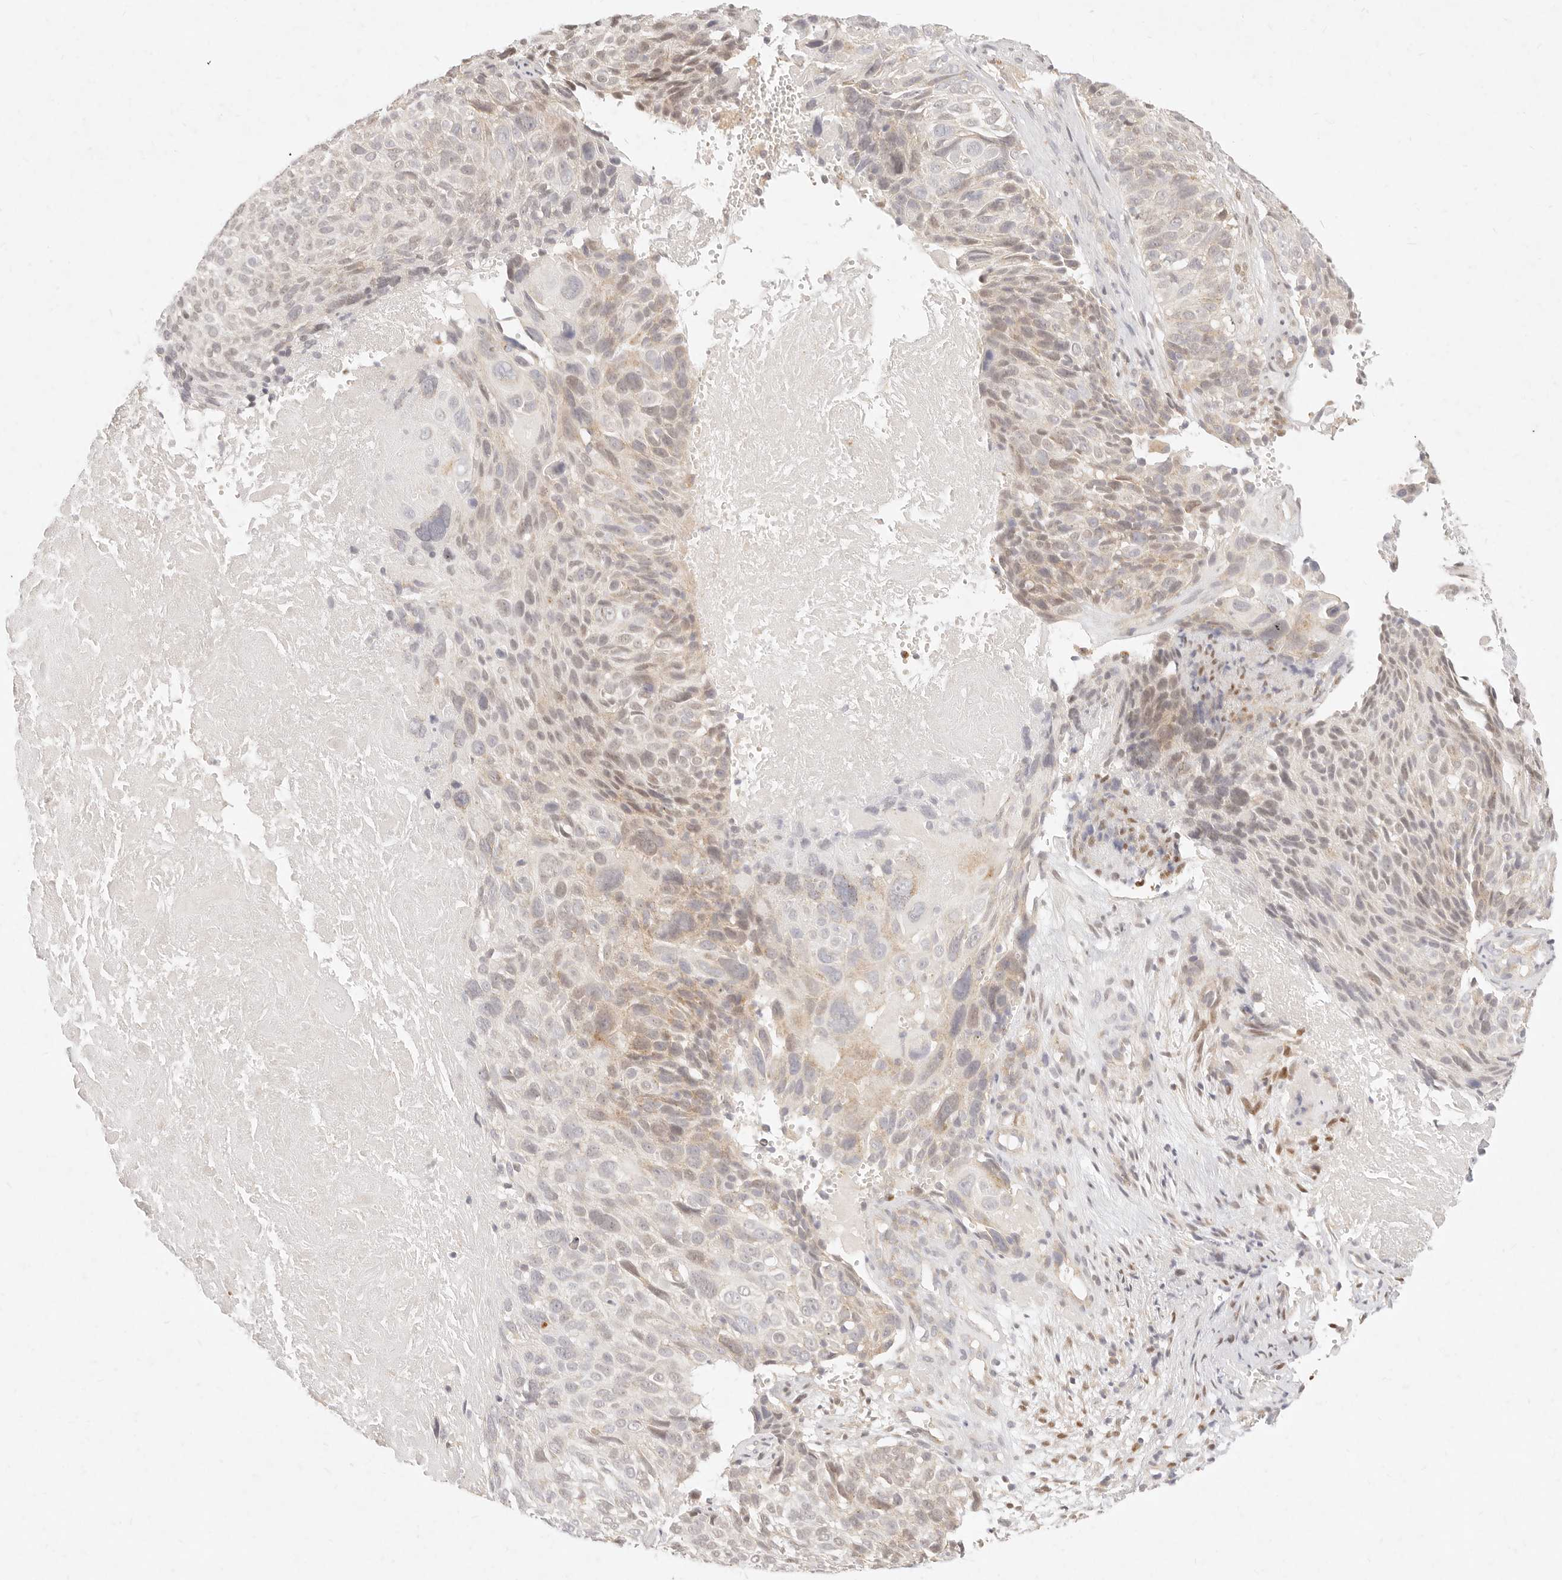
{"staining": {"intensity": "weak", "quantity": "25%-75%", "location": "cytoplasmic/membranous,nuclear"}, "tissue": "cervical cancer", "cell_type": "Tumor cells", "image_type": "cancer", "snomed": [{"axis": "morphology", "description": "Squamous cell carcinoma, NOS"}, {"axis": "topography", "description": "Cervix"}], "caption": "Cervical squamous cell carcinoma was stained to show a protein in brown. There is low levels of weak cytoplasmic/membranous and nuclear positivity in about 25%-75% of tumor cells.", "gene": "ASCL3", "patient": {"sex": "female", "age": 74}}